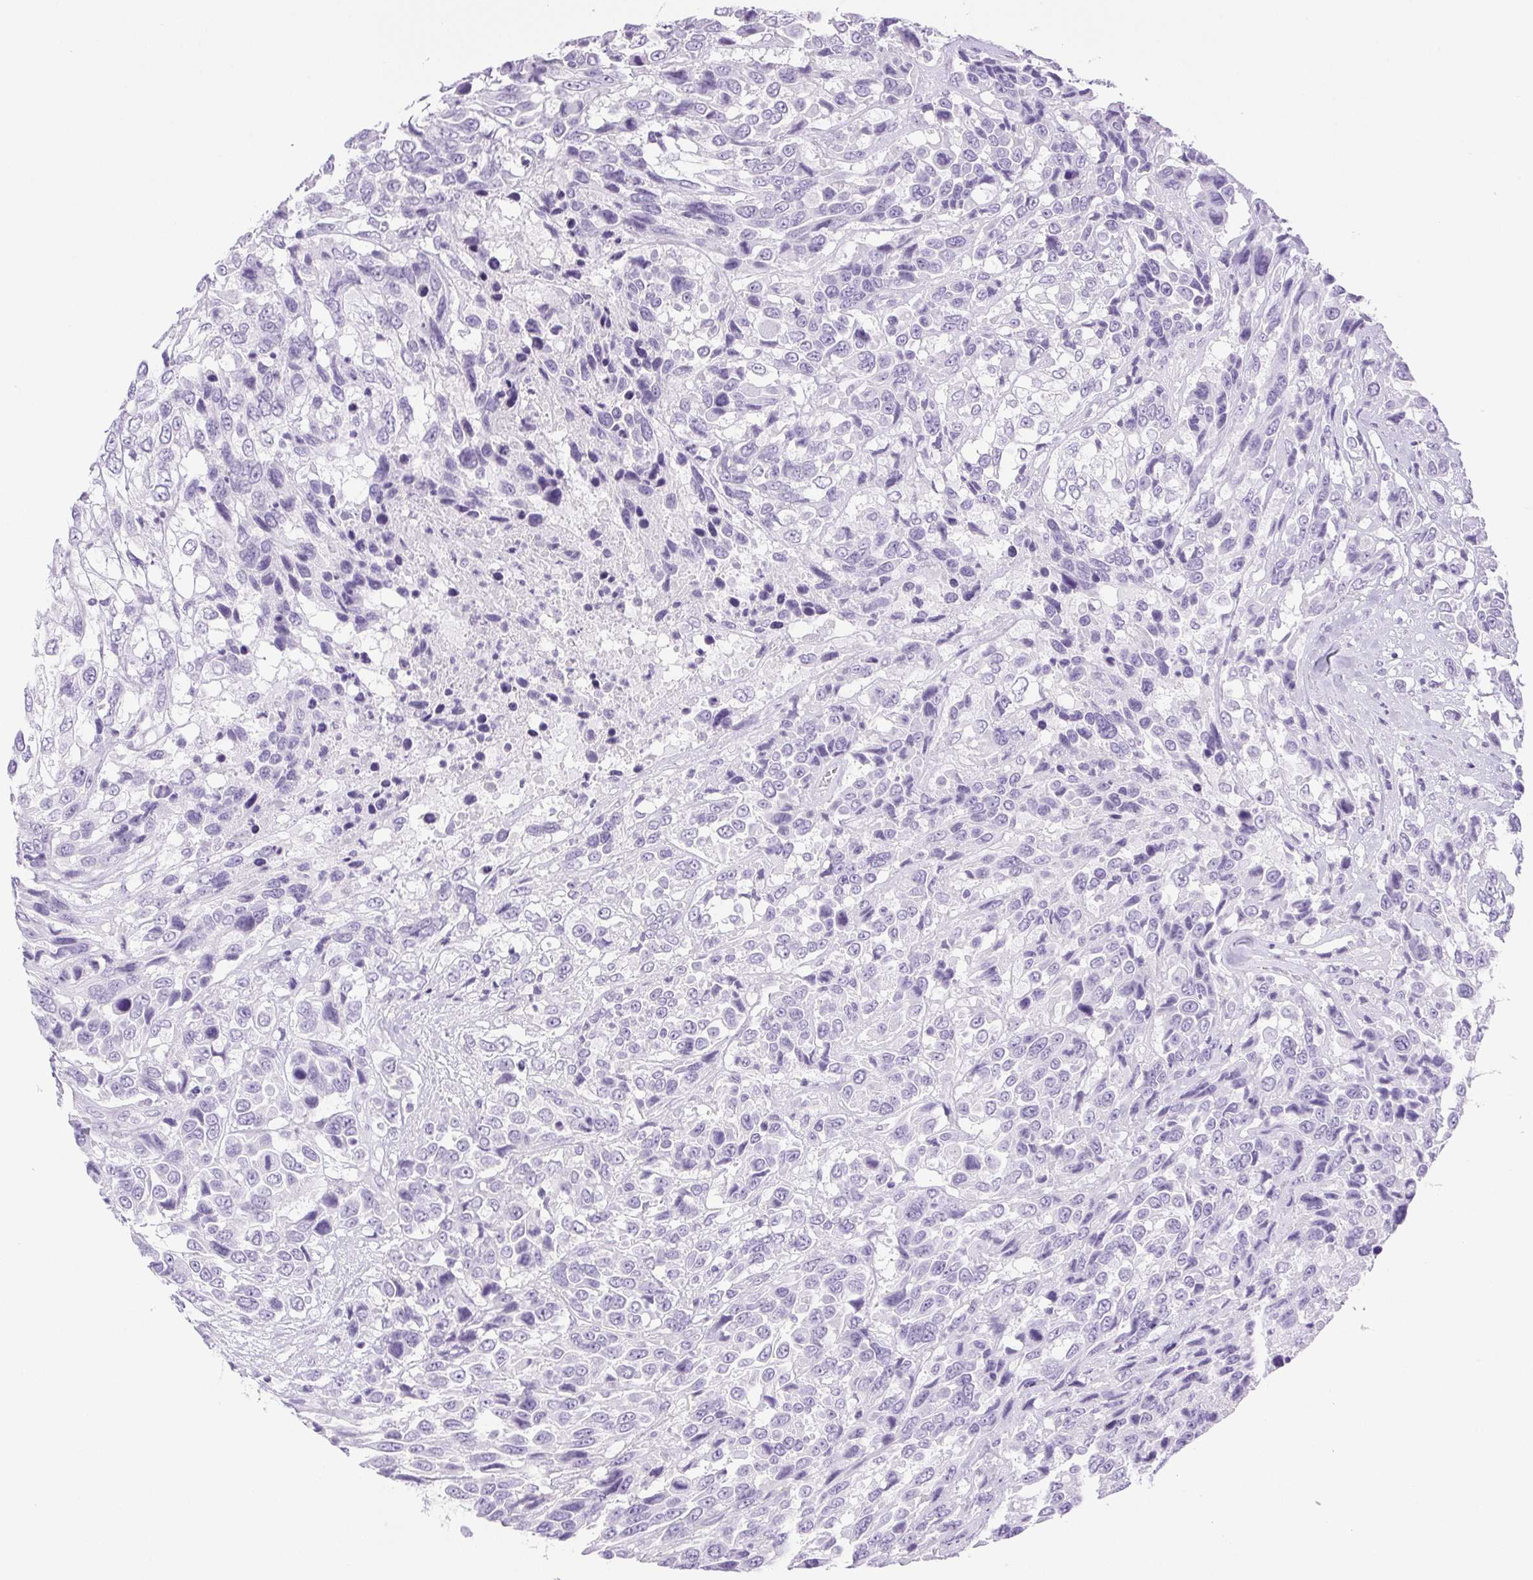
{"staining": {"intensity": "negative", "quantity": "none", "location": "none"}, "tissue": "urothelial cancer", "cell_type": "Tumor cells", "image_type": "cancer", "snomed": [{"axis": "morphology", "description": "Urothelial carcinoma, High grade"}, {"axis": "topography", "description": "Urinary bladder"}], "caption": "The histopathology image demonstrates no significant positivity in tumor cells of urothelial carcinoma (high-grade).", "gene": "HLA-G", "patient": {"sex": "female", "age": 70}}